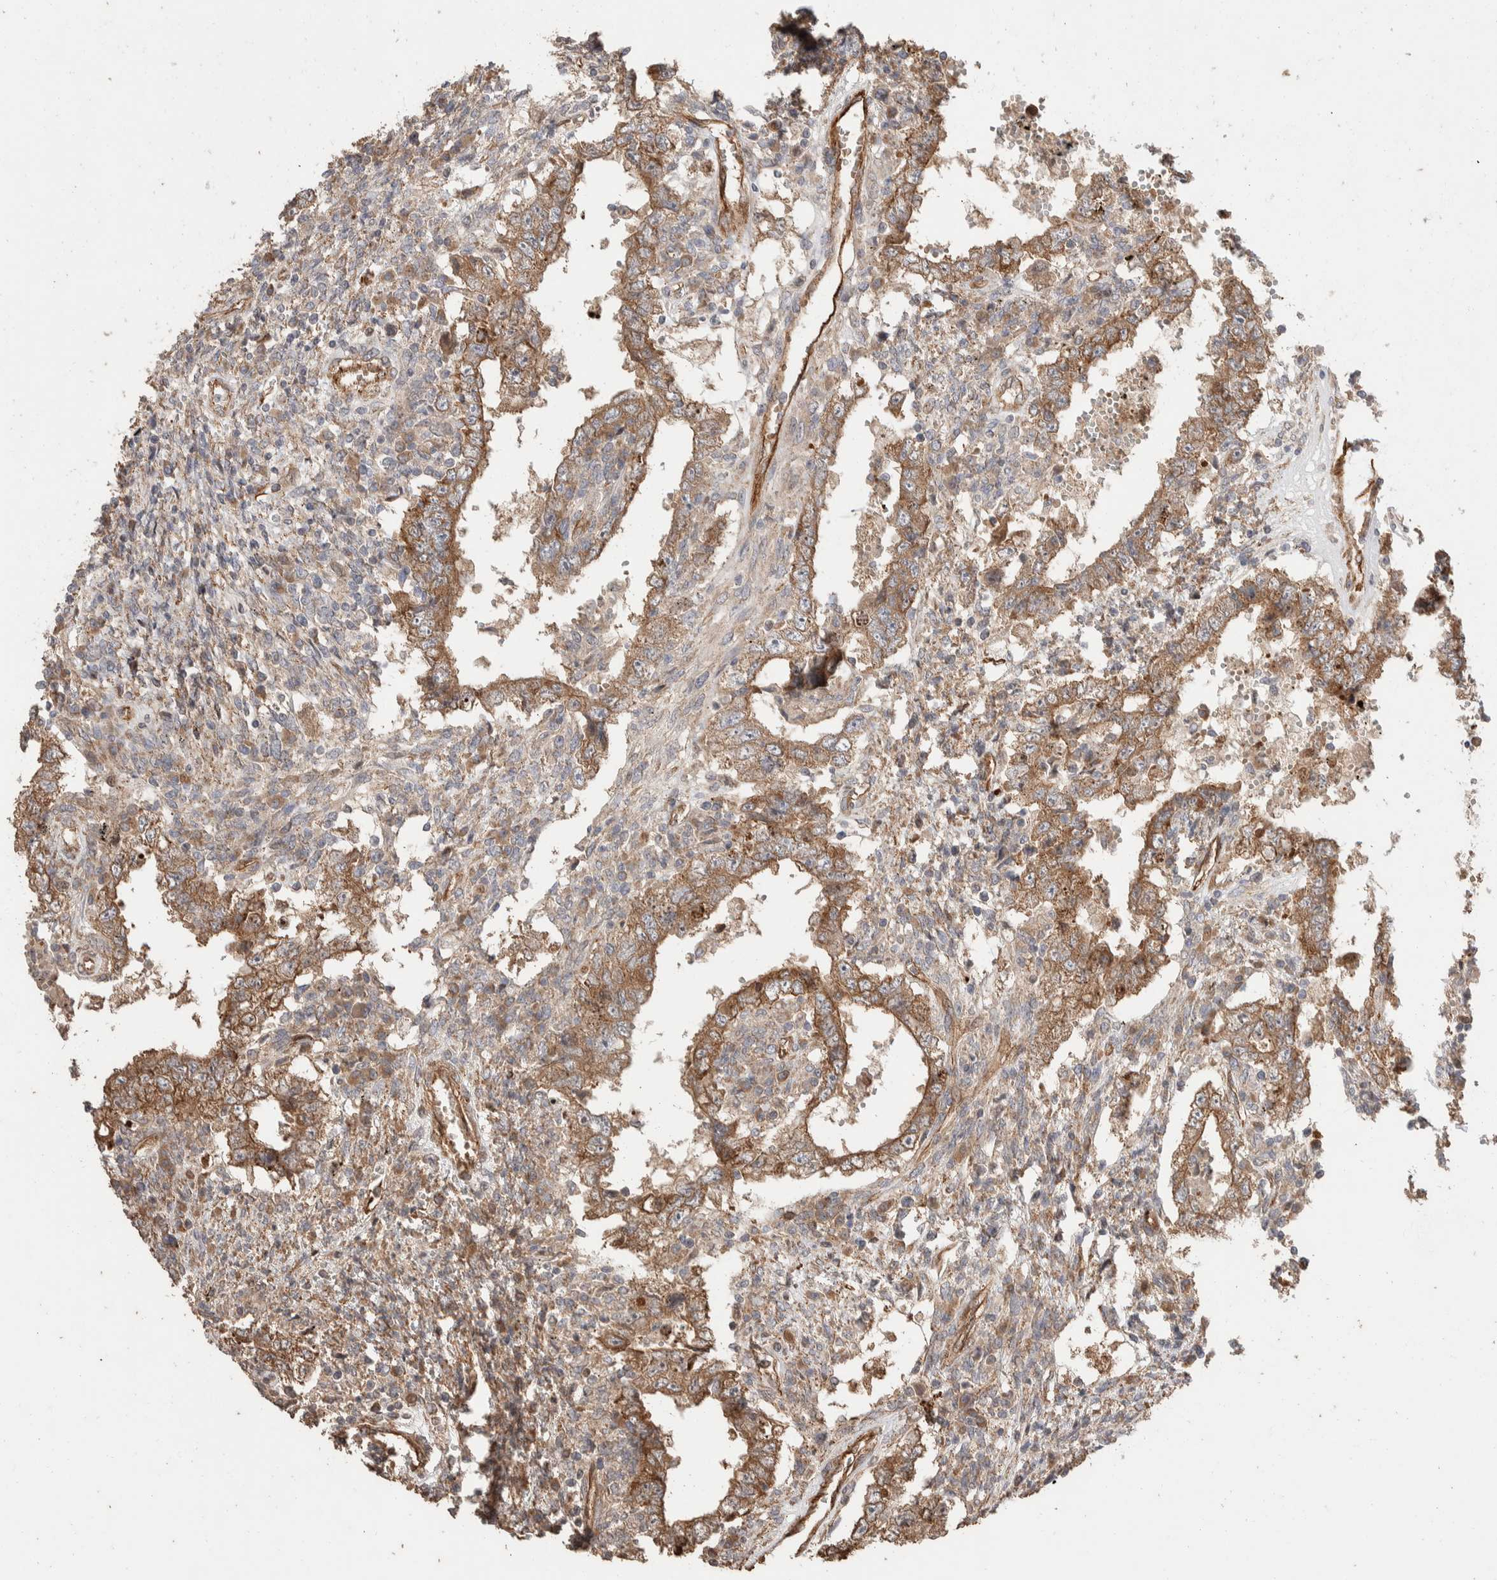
{"staining": {"intensity": "moderate", "quantity": ">75%", "location": "cytoplasmic/membranous"}, "tissue": "testis cancer", "cell_type": "Tumor cells", "image_type": "cancer", "snomed": [{"axis": "morphology", "description": "Carcinoma, Embryonal, NOS"}, {"axis": "topography", "description": "Testis"}], "caption": "IHC photomicrograph of embryonal carcinoma (testis) stained for a protein (brown), which reveals medium levels of moderate cytoplasmic/membranous staining in about >75% of tumor cells.", "gene": "ERC1", "patient": {"sex": "male", "age": 26}}